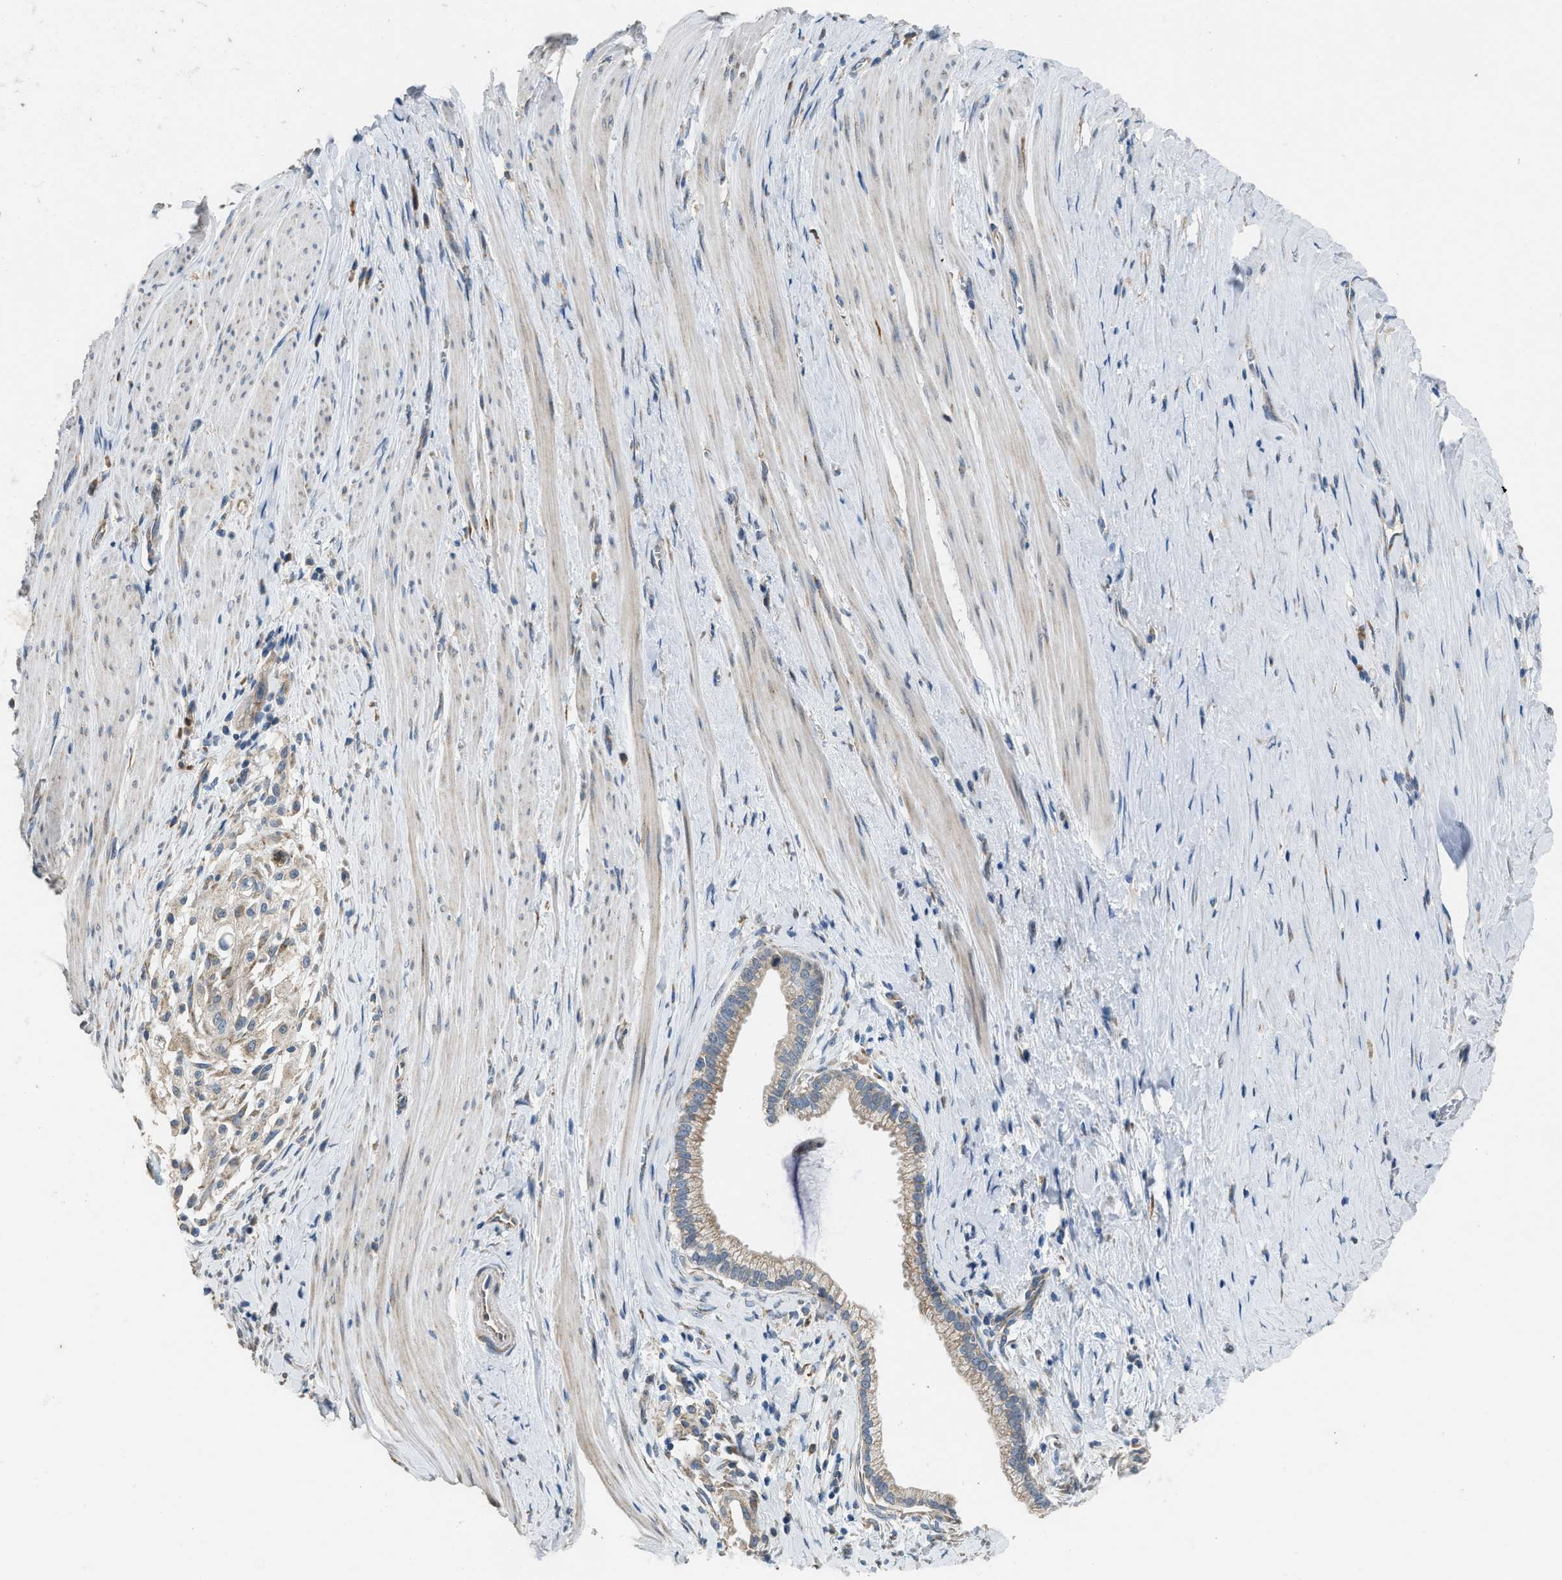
{"staining": {"intensity": "weak", "quantity": ">75%", "location": "cytoplasmic/membranous"}, "tissue": "pancreatic cancer", "cell_type": "Tumor cells", "image_type": "cancer", "snomed": [{"axis": "morphology", "description": "Adenocarcinoma, NOS"}, {"axis": "topography", "description": "Pancreas"}], "caption": "The image shows immunohistochemical staining of pancreatic adenocarcinoma. There is weak cytoplasmic/membranous expression is present in about >75% of tumor cells.", "gene": "TMEM150A", "patient": {"sex": "male", "age": 69}}